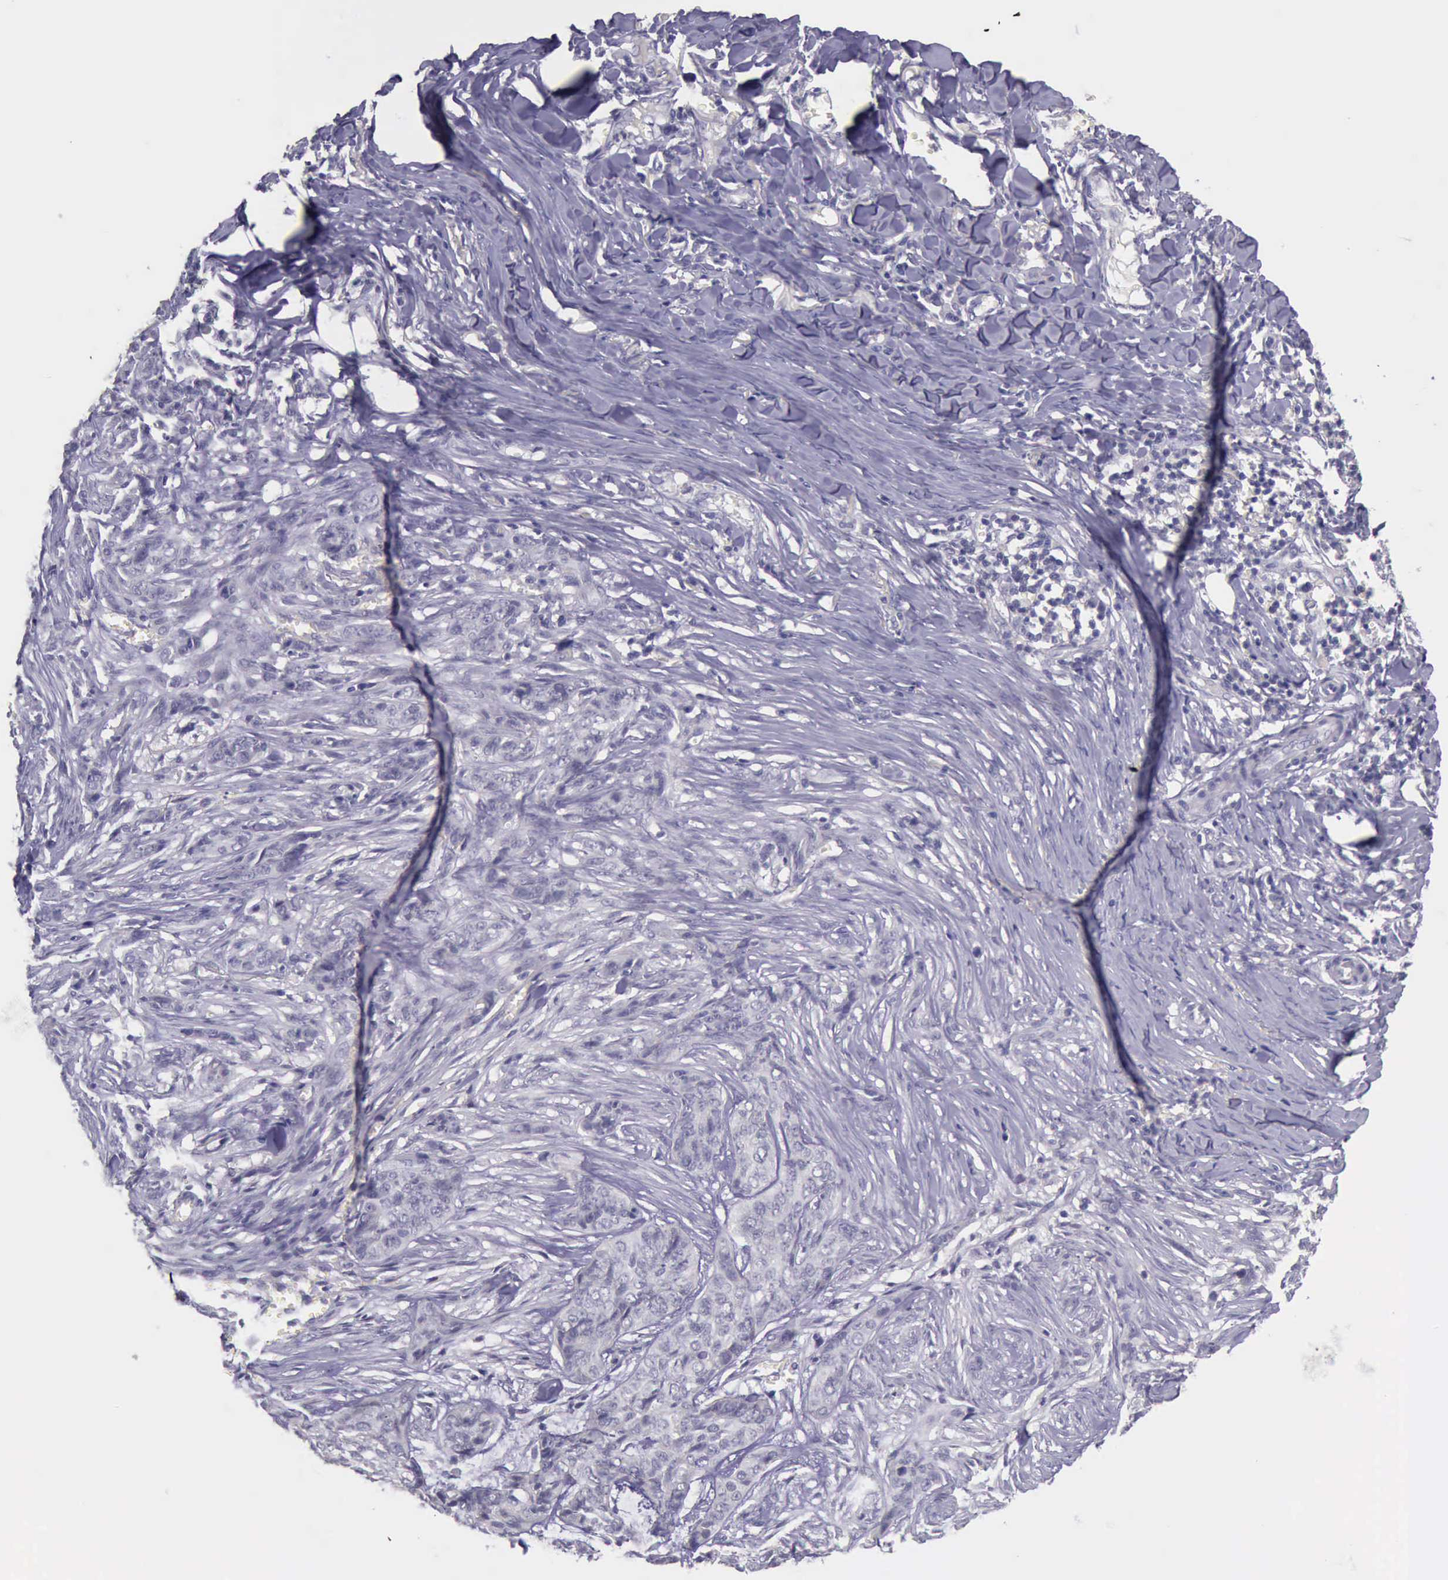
{"staining": {"intensity": "negative", "quantity": "none", "location": "none"}, "tissue": "skin cancer", "cell_type": "Tumor cells", "image_type": "cancer", "snomed": [{"axis": "morphology", "description": "Normal tissue, NOS"}, {"axis": "morphology", "description": "Basal cell carcinoma"}, {"axis": "topography", "description": "Skin"}], "caption": "Immunohistochemical staining of skin cancer (basal cell carcinoma) demonstrates no significant staining in tumor cells.", "gene": "ARNT2", "patient": {"sex": "female", "age": 65}}